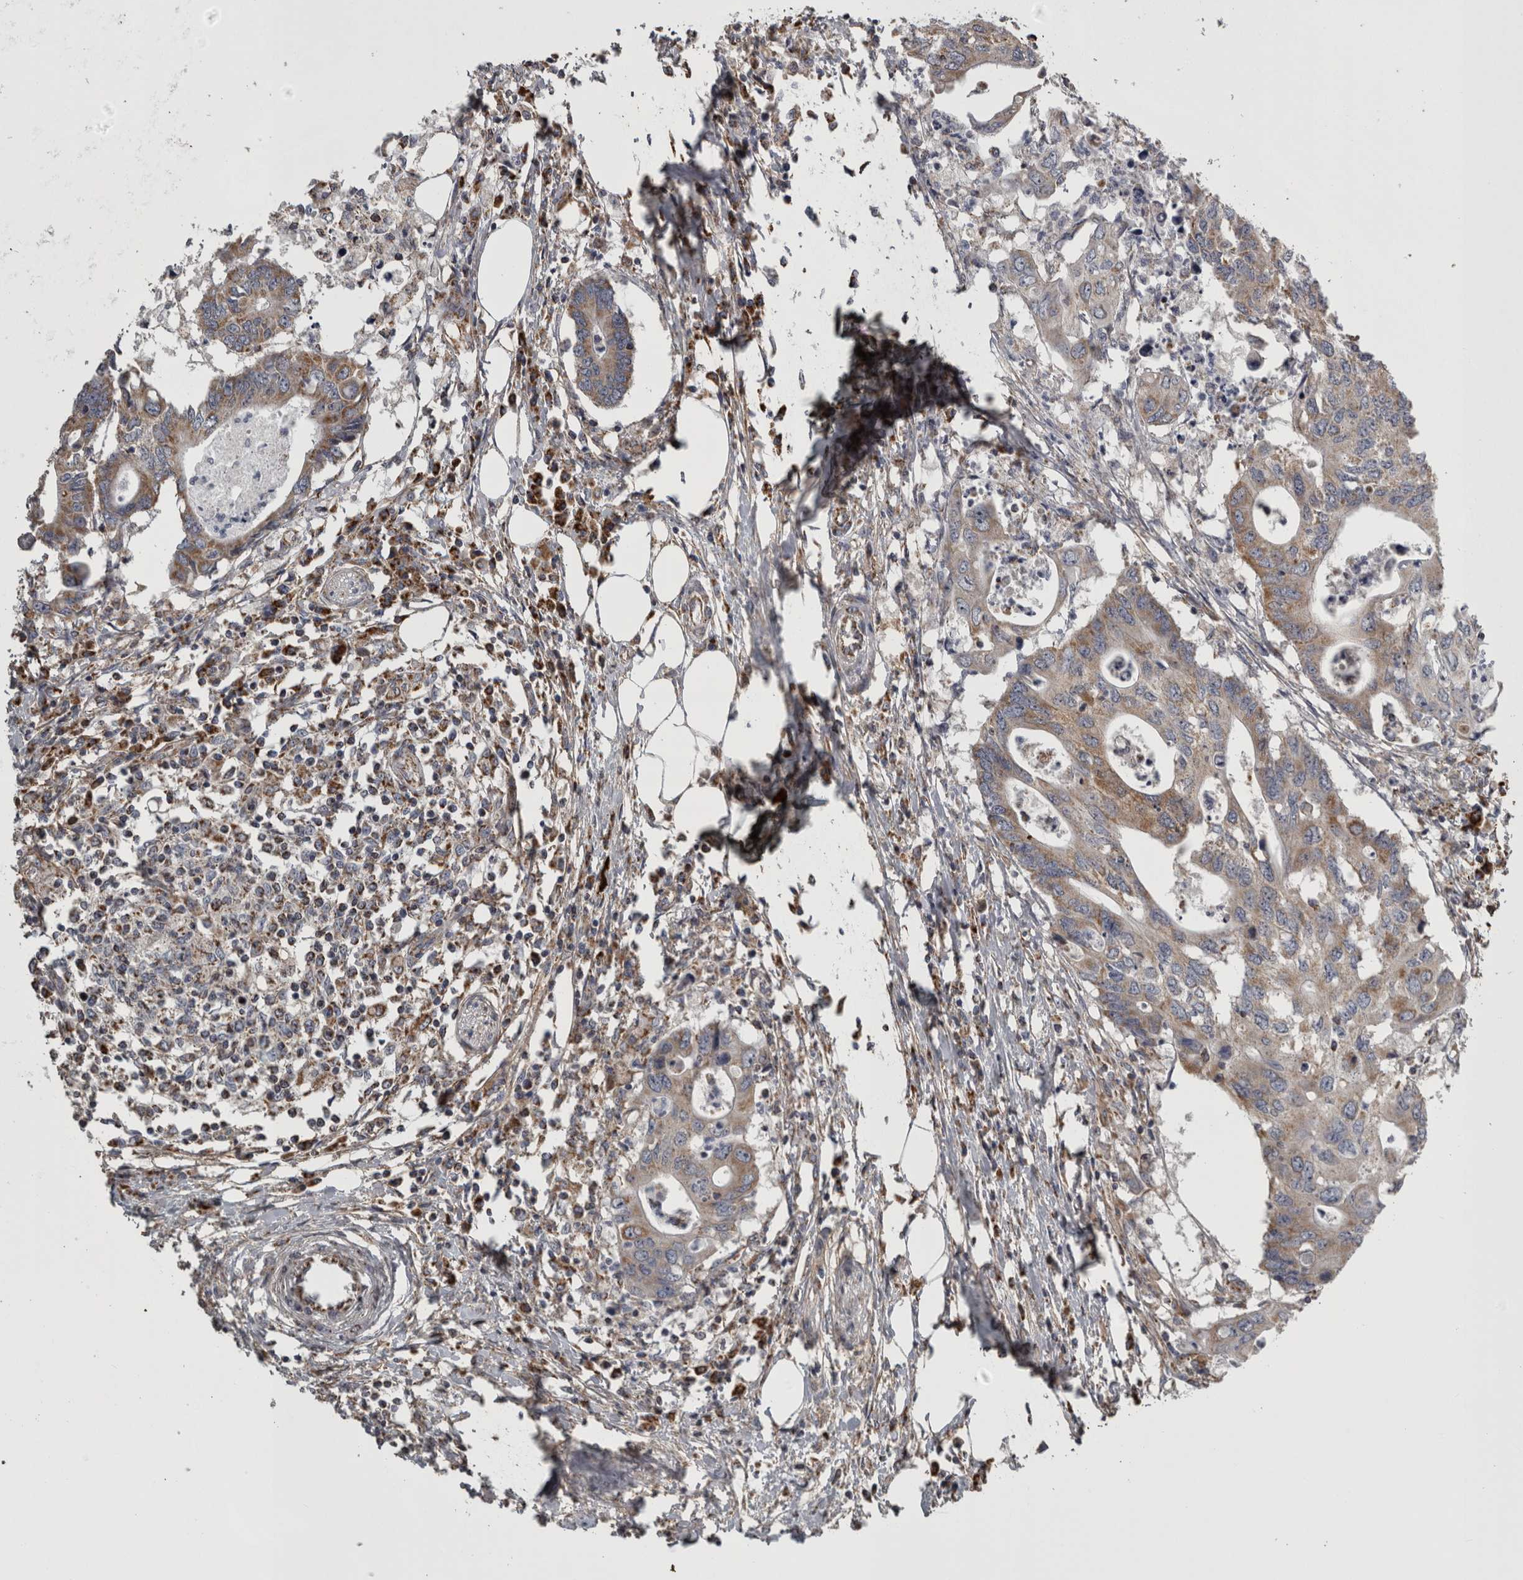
{"staining": {"intensity": "moderate", "quantity": "25%-75%", "location": "cytoplasmic/membranous"}, "tissue": "colorectal cancer", "cell_type": "Tumor cells", "image_type": "cancer", "snomed": [{"axis": "morphology", "description": "Adenocarcinoma, NOS"}, {"axis": "topography", "description": "Colon"}], "caption": "Human colorectal adenocarcinoma stained with a brown dye reveals moderate cytoplasmic/membranous positive staining in approximately 25%-75% of tumor cells.", "gene": "FRK", "patient": {"sex": "male", "age": 71}}